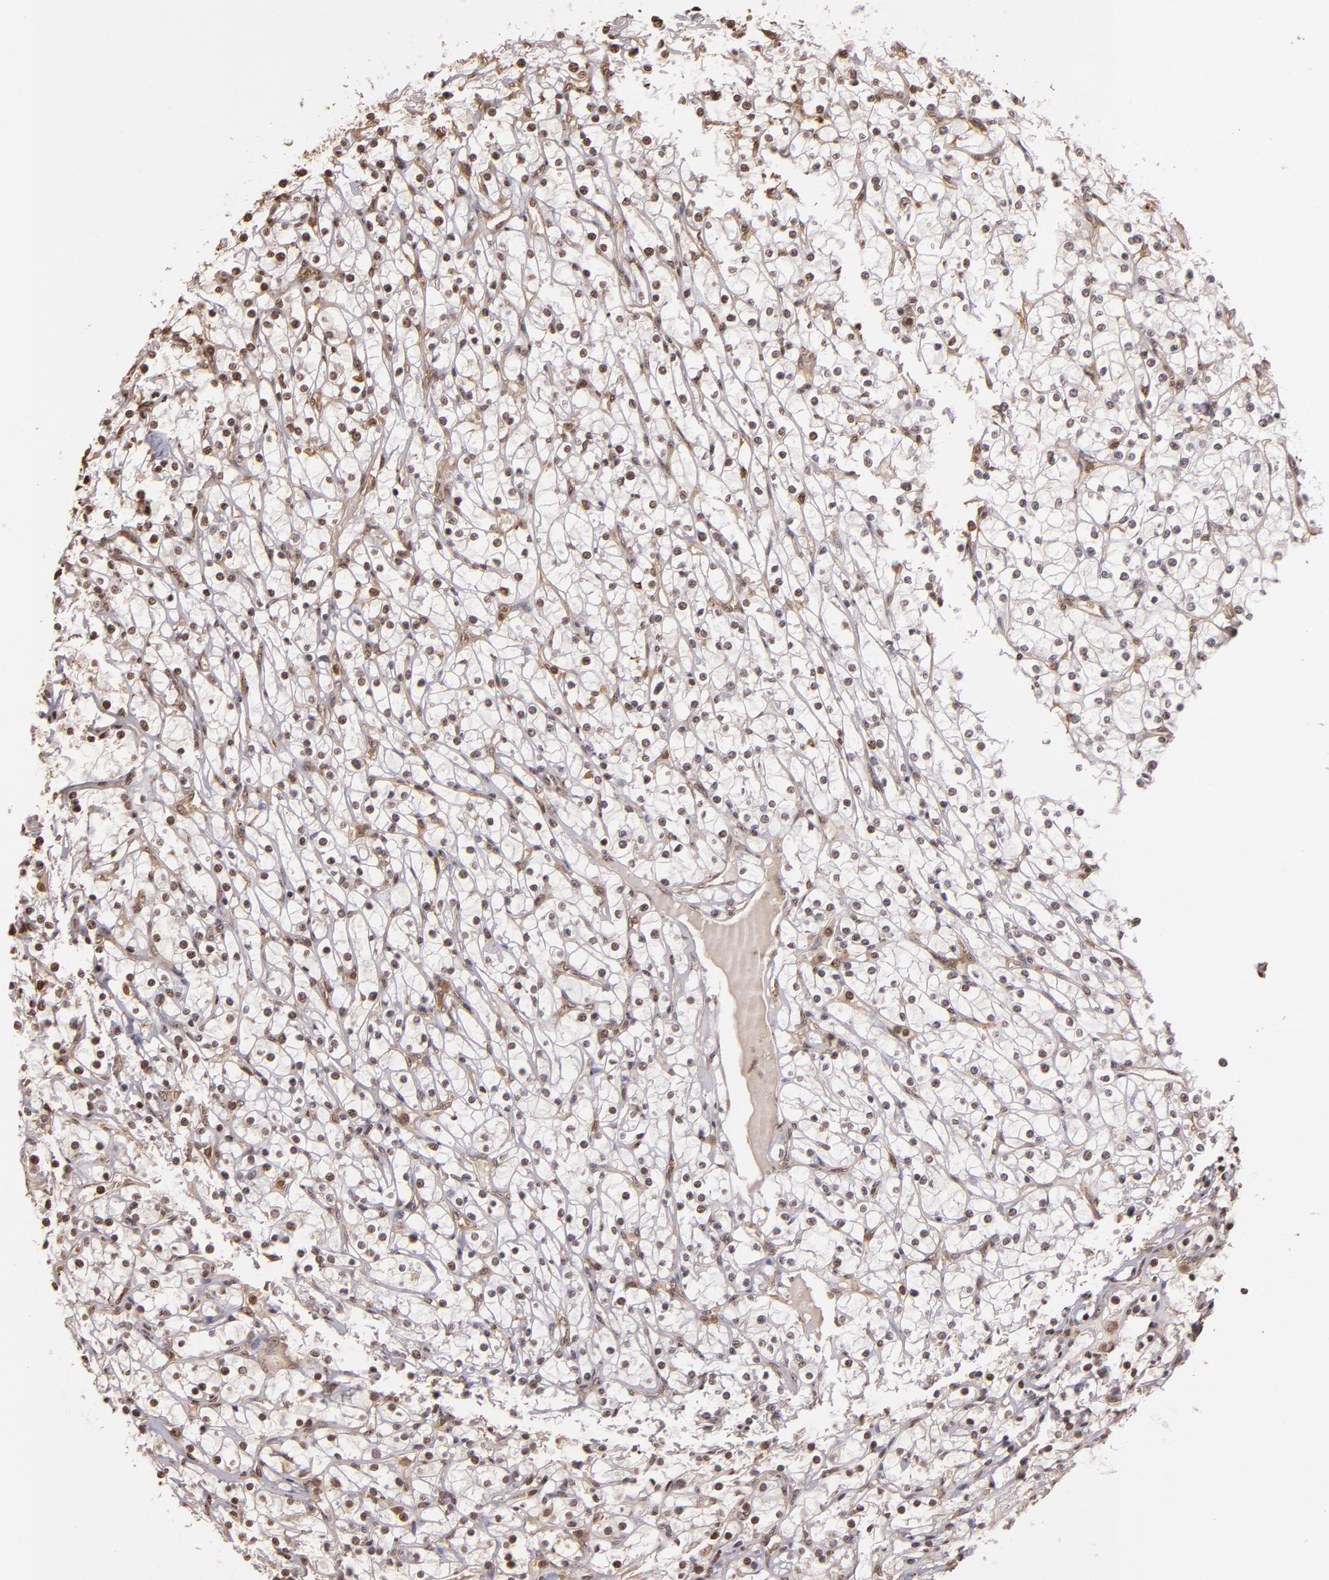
{"staining": {"intensity": "negative", "quantity": "none", "location": "none"}, "tissue": "renal cancer", "cell_type": "Tumor cells", "image_type": "cancer", "snomed": [{"axis": "morphology", "description": "Adenocarcinoma, NOS"}, {"axis": "topography", "description": "Kidney"}], "caption": "IHC of renal cancer (adenocarcinoma) displays no positivity in tumor cells.", "gene": "ARPC2", "patient": {"sex": "female", "age": 73}}